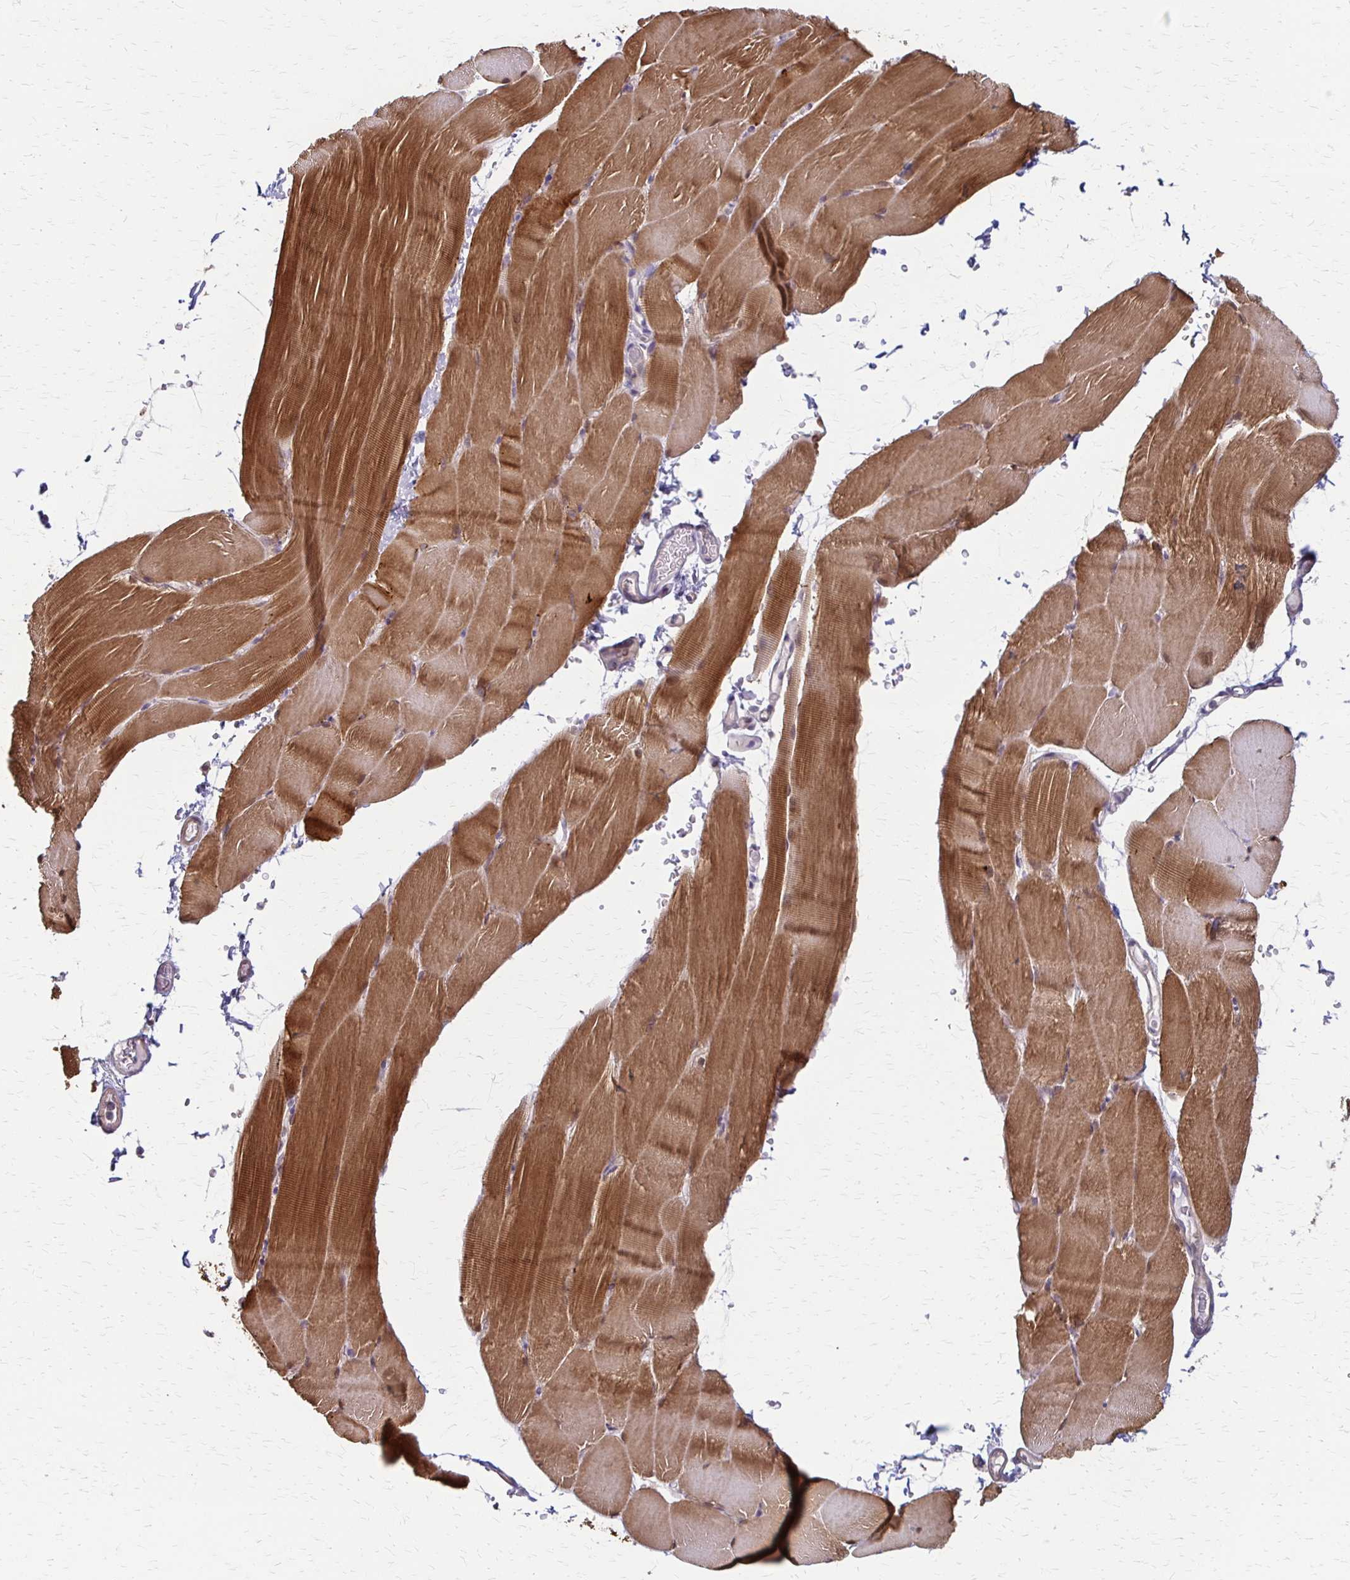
{"staining": {"intensity": "strong", "quantity": "25%-75%", "location": "cytoplasmic/membranous"}, "tissue": "skeletal muscle", "cell_type": "Myocytes", "image_type": "normal", "snomed": [{"axis": "morphology", "description": "Normal tissue, NOS"}, {"axis": "topography", "description": "Skeletal muscle"}], "caption": "Myocytes exhibit high levels of strong cytoplasmic/membranous expression in about 25%-75% of cells in normal human skeletal muscle. The staining was performed using DAB to visualize the protein expression in brown, while the nuclei were stained in blue with hematoxylin (Magnification: 20x).", "gene": "CFL2", "patient": {"sex": "female", "age": 37}}